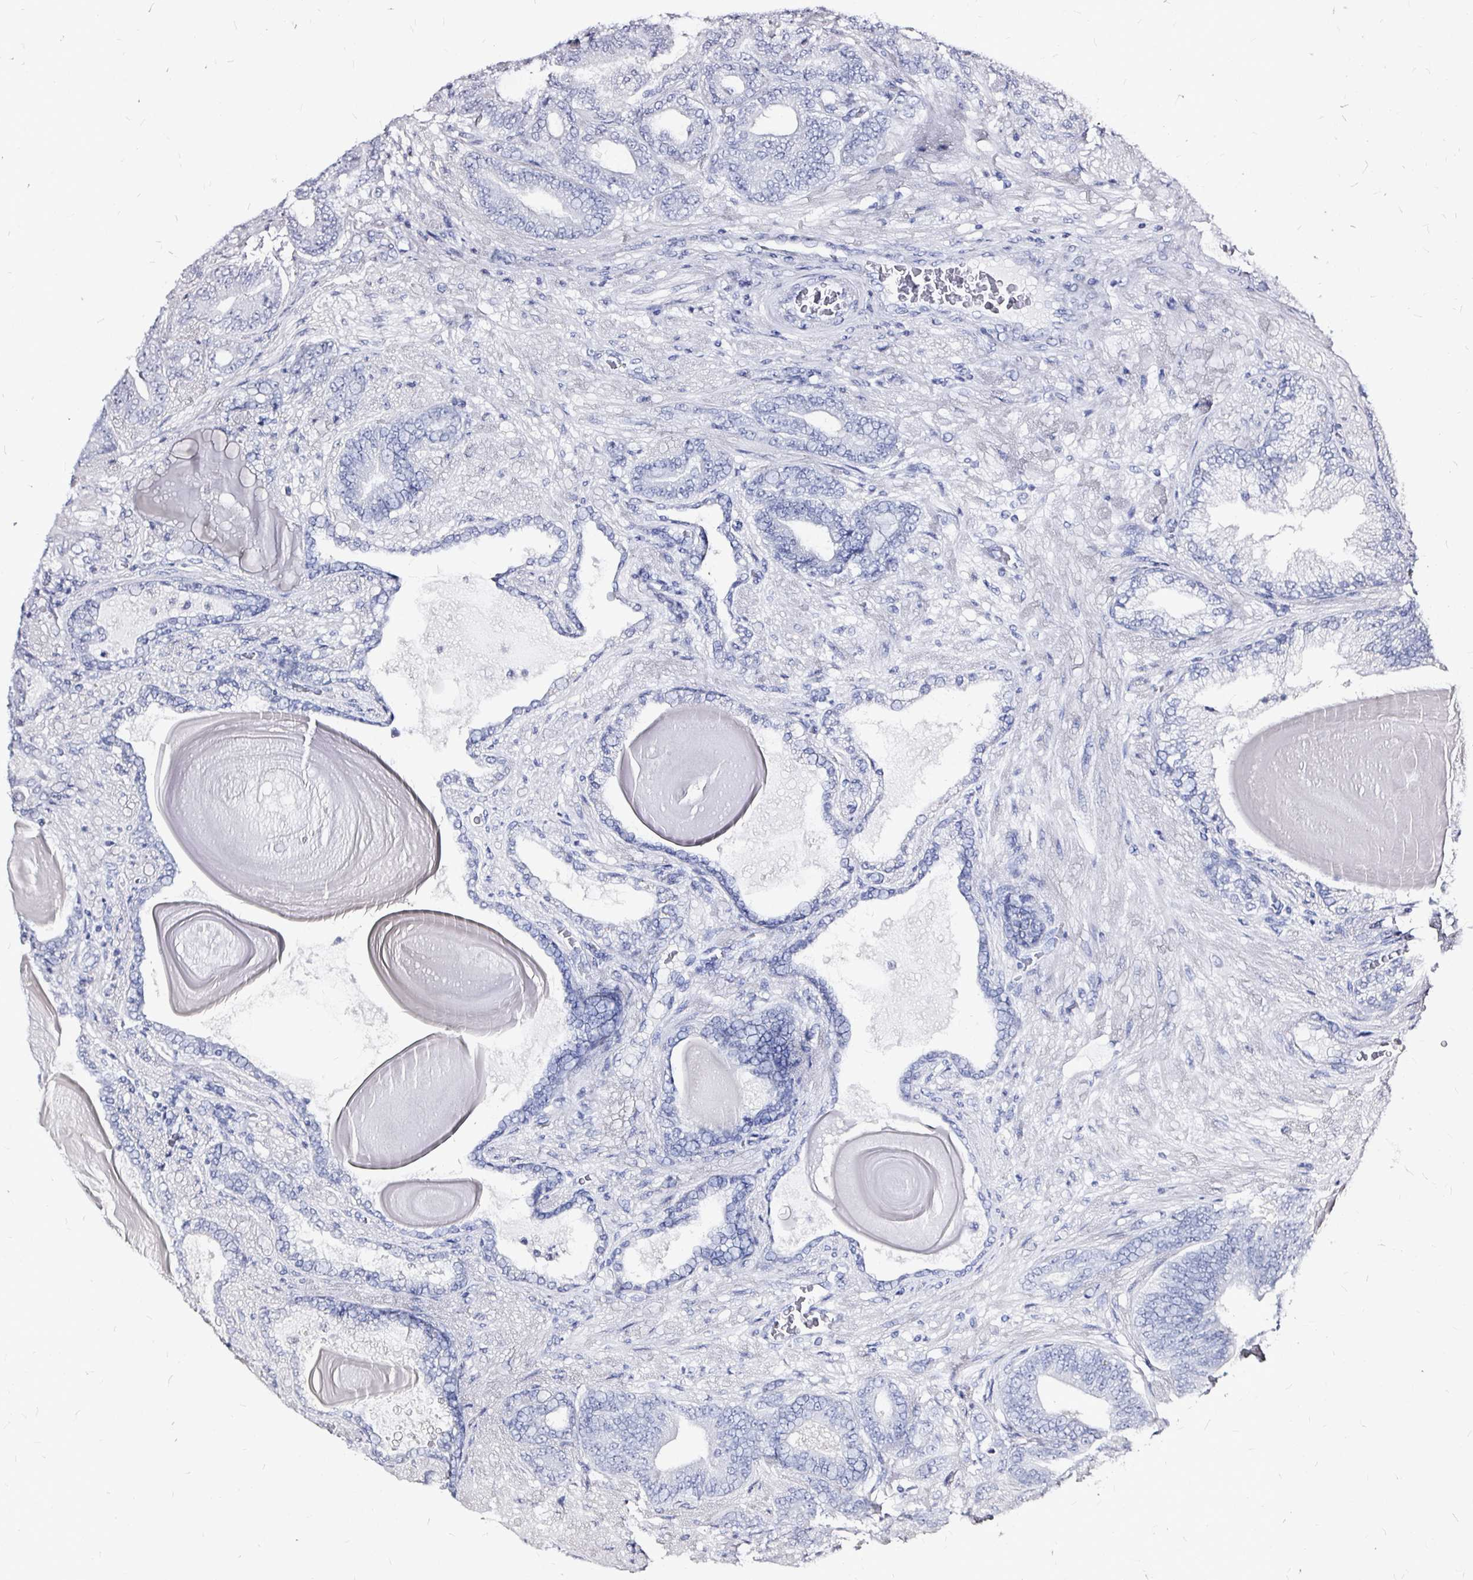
{"staining": {"intensity": "negative", "quantity": "none", "location": "none"}, "tissue": "prostate cancer", "cell_type": "Tumor cells", "image_type": "cancer", "snomed": [{"axis": "morphology", "description": "Adenocarcinoma, High grade"}, {"axis": "topography", "description": "Prostate"}], "caption": "Prostate cancer was stained to show a protein in brown. There is no significant expression in tumor cells. (Immunohistochemistry, brightfield microscopy, high magnification).", "gene": "LUZP4", "patient": {"sex": "male", "age": 62}}